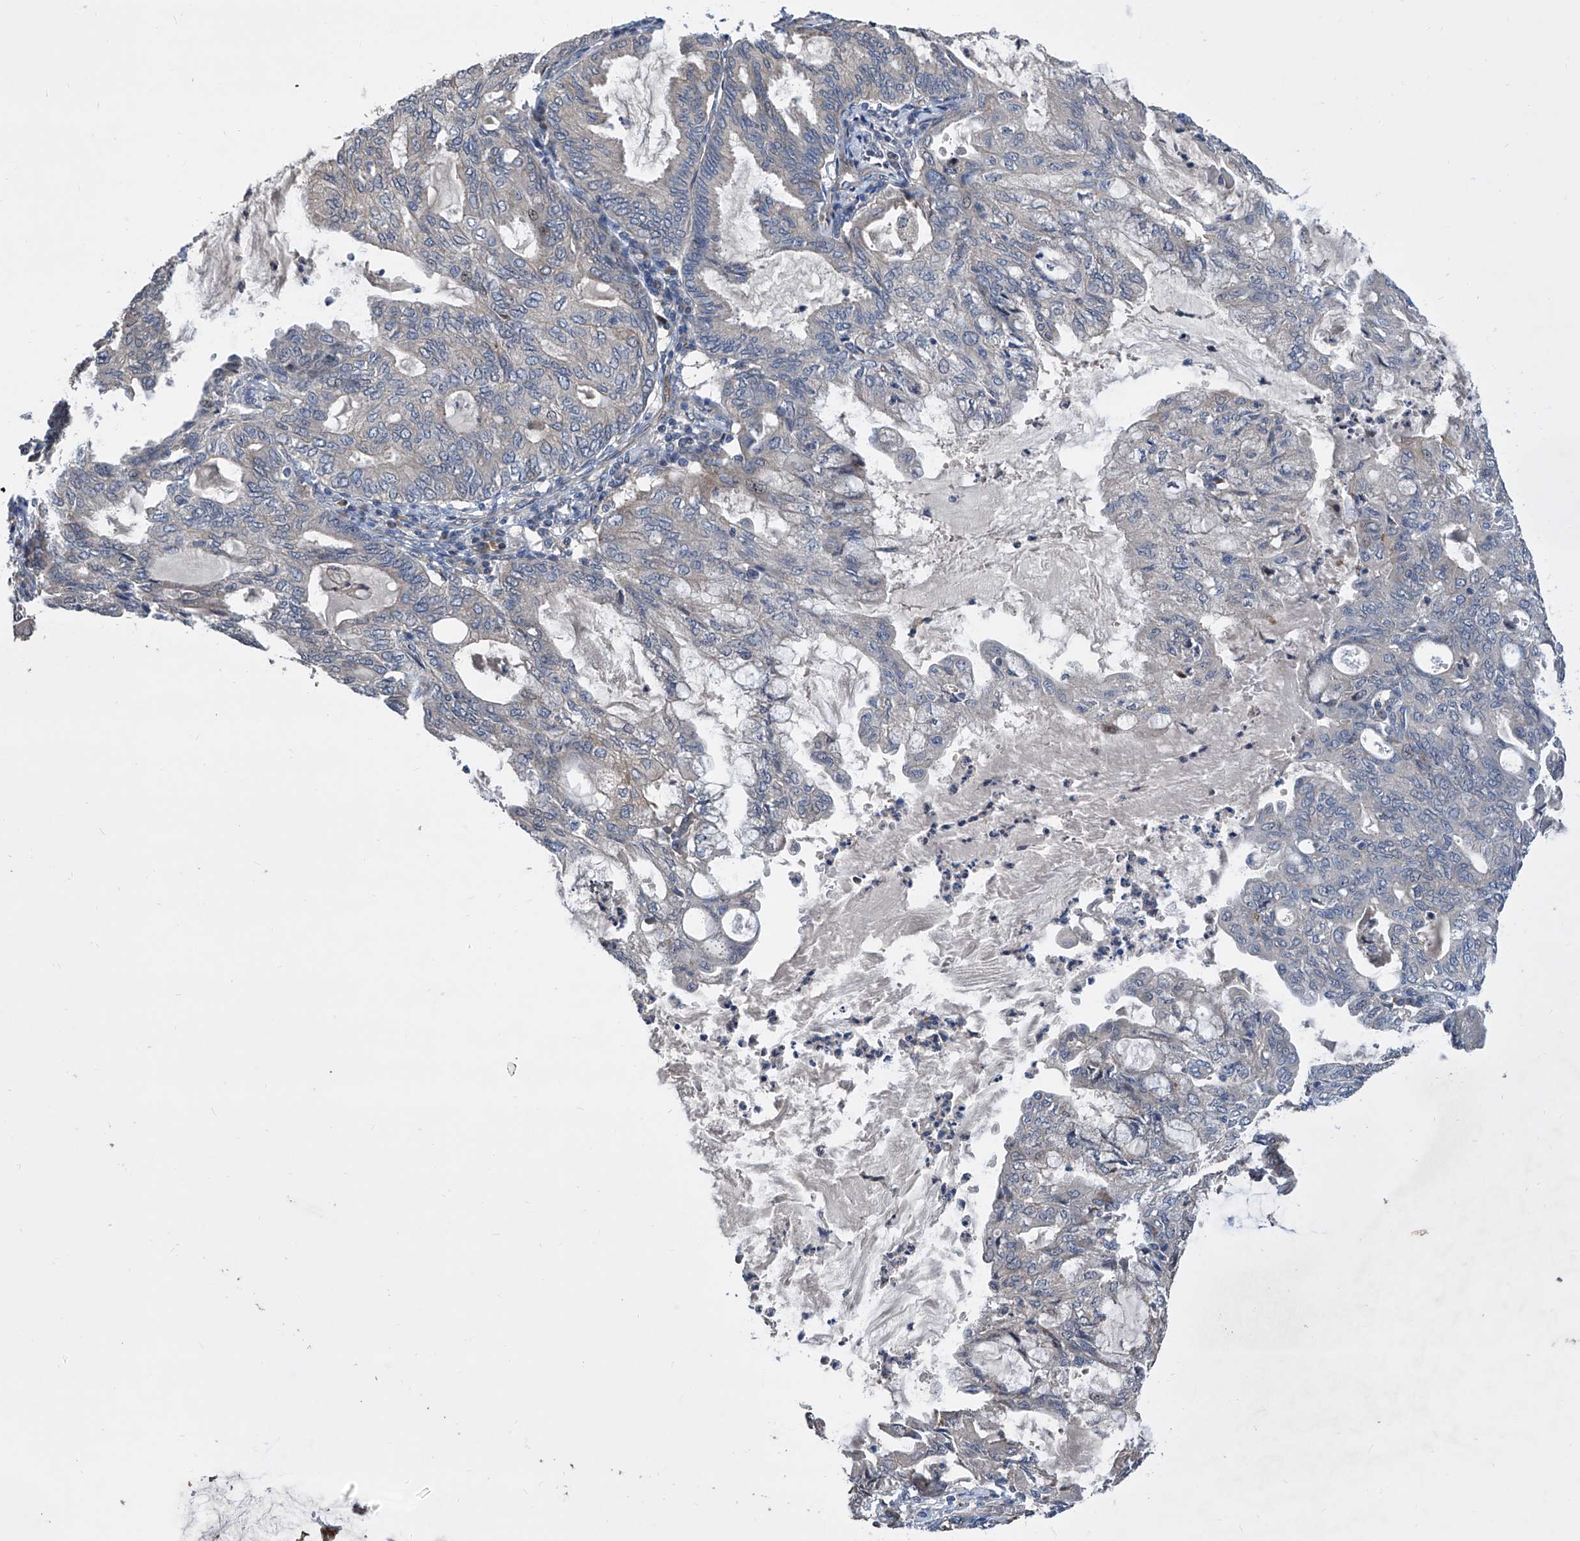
{"staining": {"intensity": "negative", "quantity": "none", "location": "none"}, "tissue": "endometrial cancer", "cell_type": "Tumor cells", "image_type": "cancer", "snomed": [{"axis": "morphology", "description": "Adenocarcinoma, NOS"}, {"axis": "topography", "description": "Endometrium"}], "caption": "IHC photomicrograph of neoplastic tissue: endometrial cancer (adenocarcinoma) stained with DAB (3,3'-diaminobenzidine) shows no significant protein staining in tumor cells.", "gene": "USF3", "patient": {"sex": "female", "age": 86}}